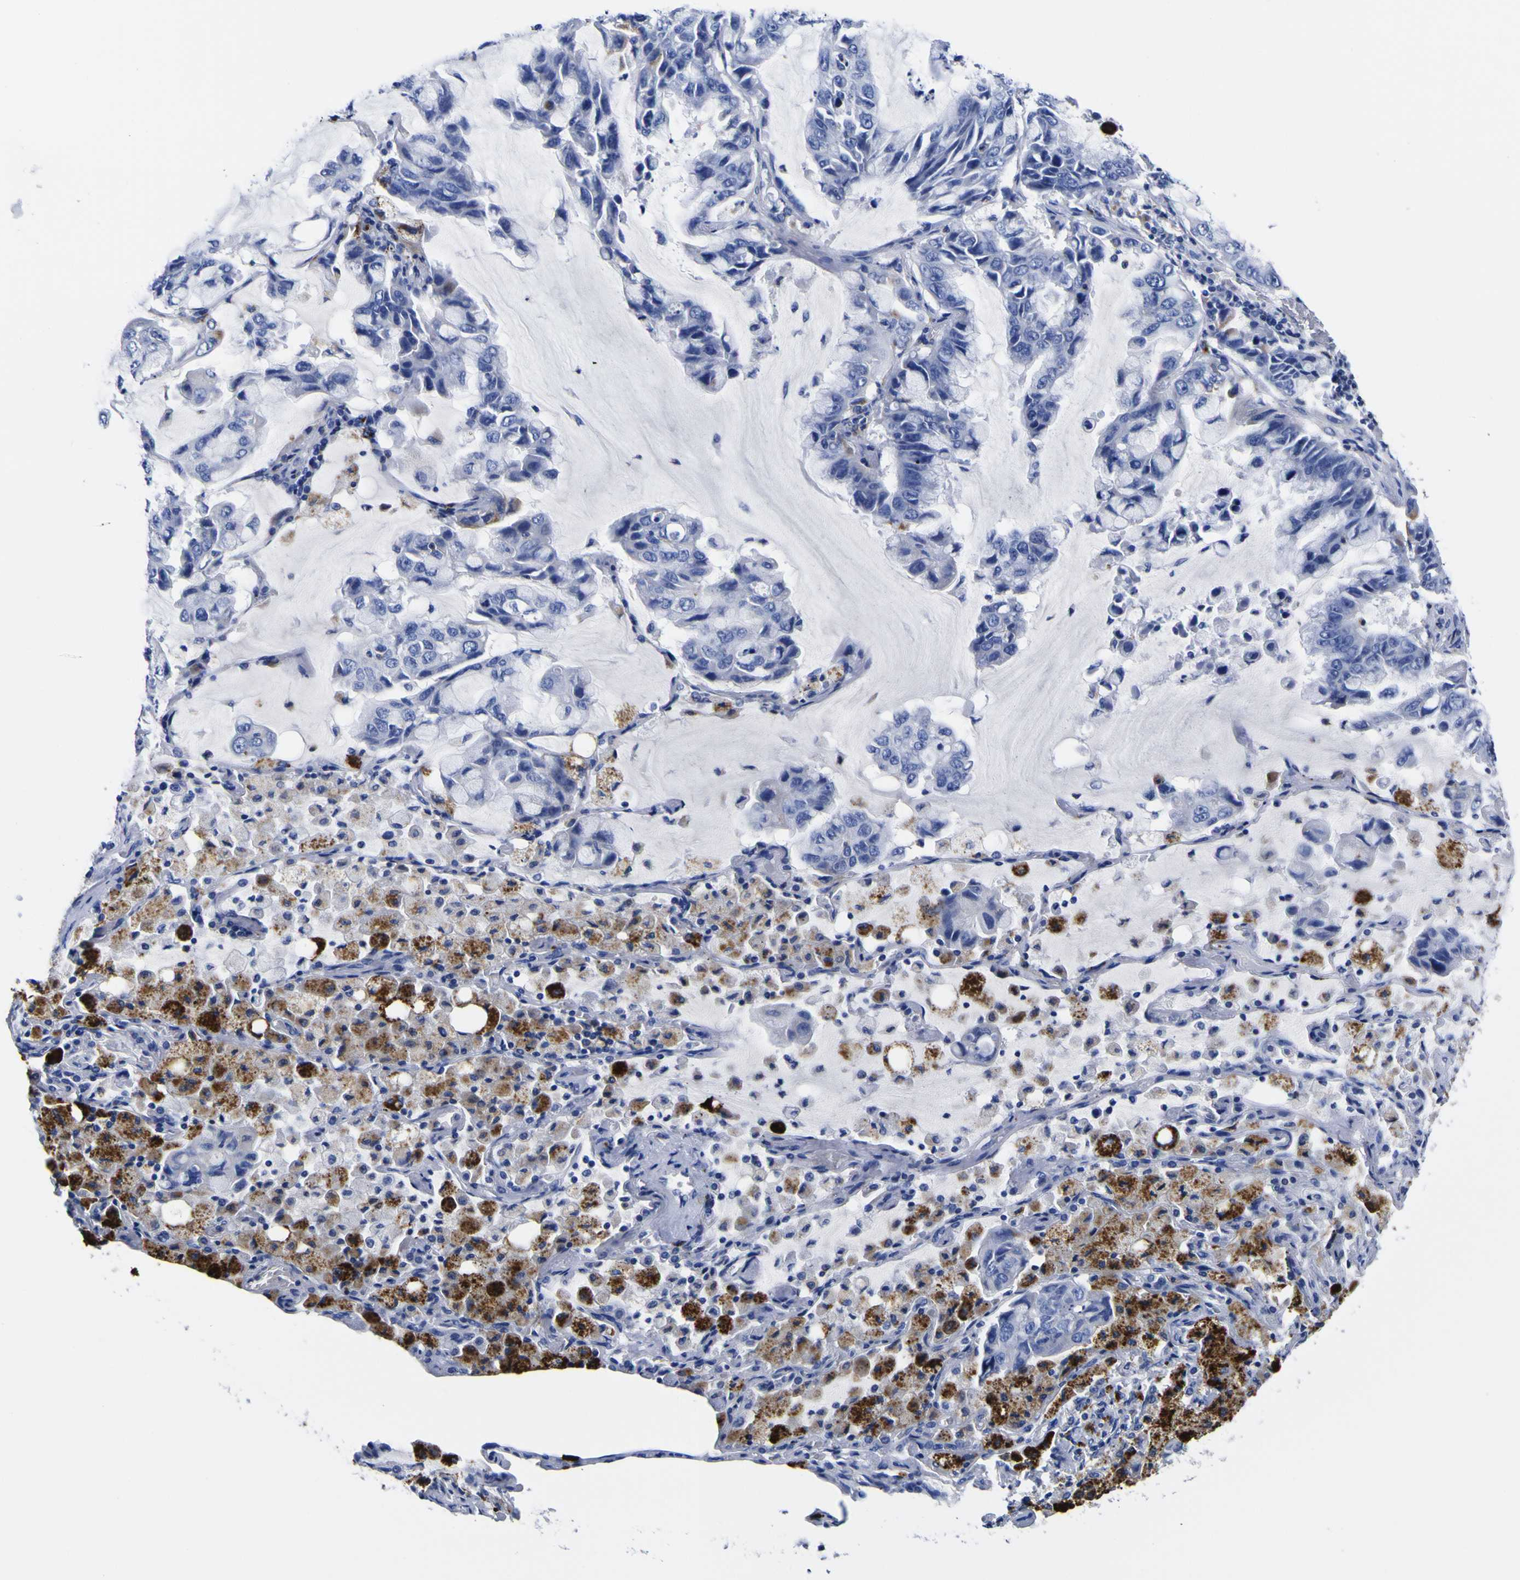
{"staining": {"intensity": "negative", "quantity": "none", "location": "none"}, "tissue": "lung cancer", "cell_type": "Tumor cells", "image_type": "cancer", "snomed": [{"axis": "morphology", "description": "Adenocarcinoma, NOS"}, {"axis": "topography", "description": "Lung"}], "caption": "A histopathology image of human lung cancer (adenocarcinoma) is negative for staining in tumor cells.", "gene": "HLA-DQA1", "patient": {"sex": "male", "age": 64}}